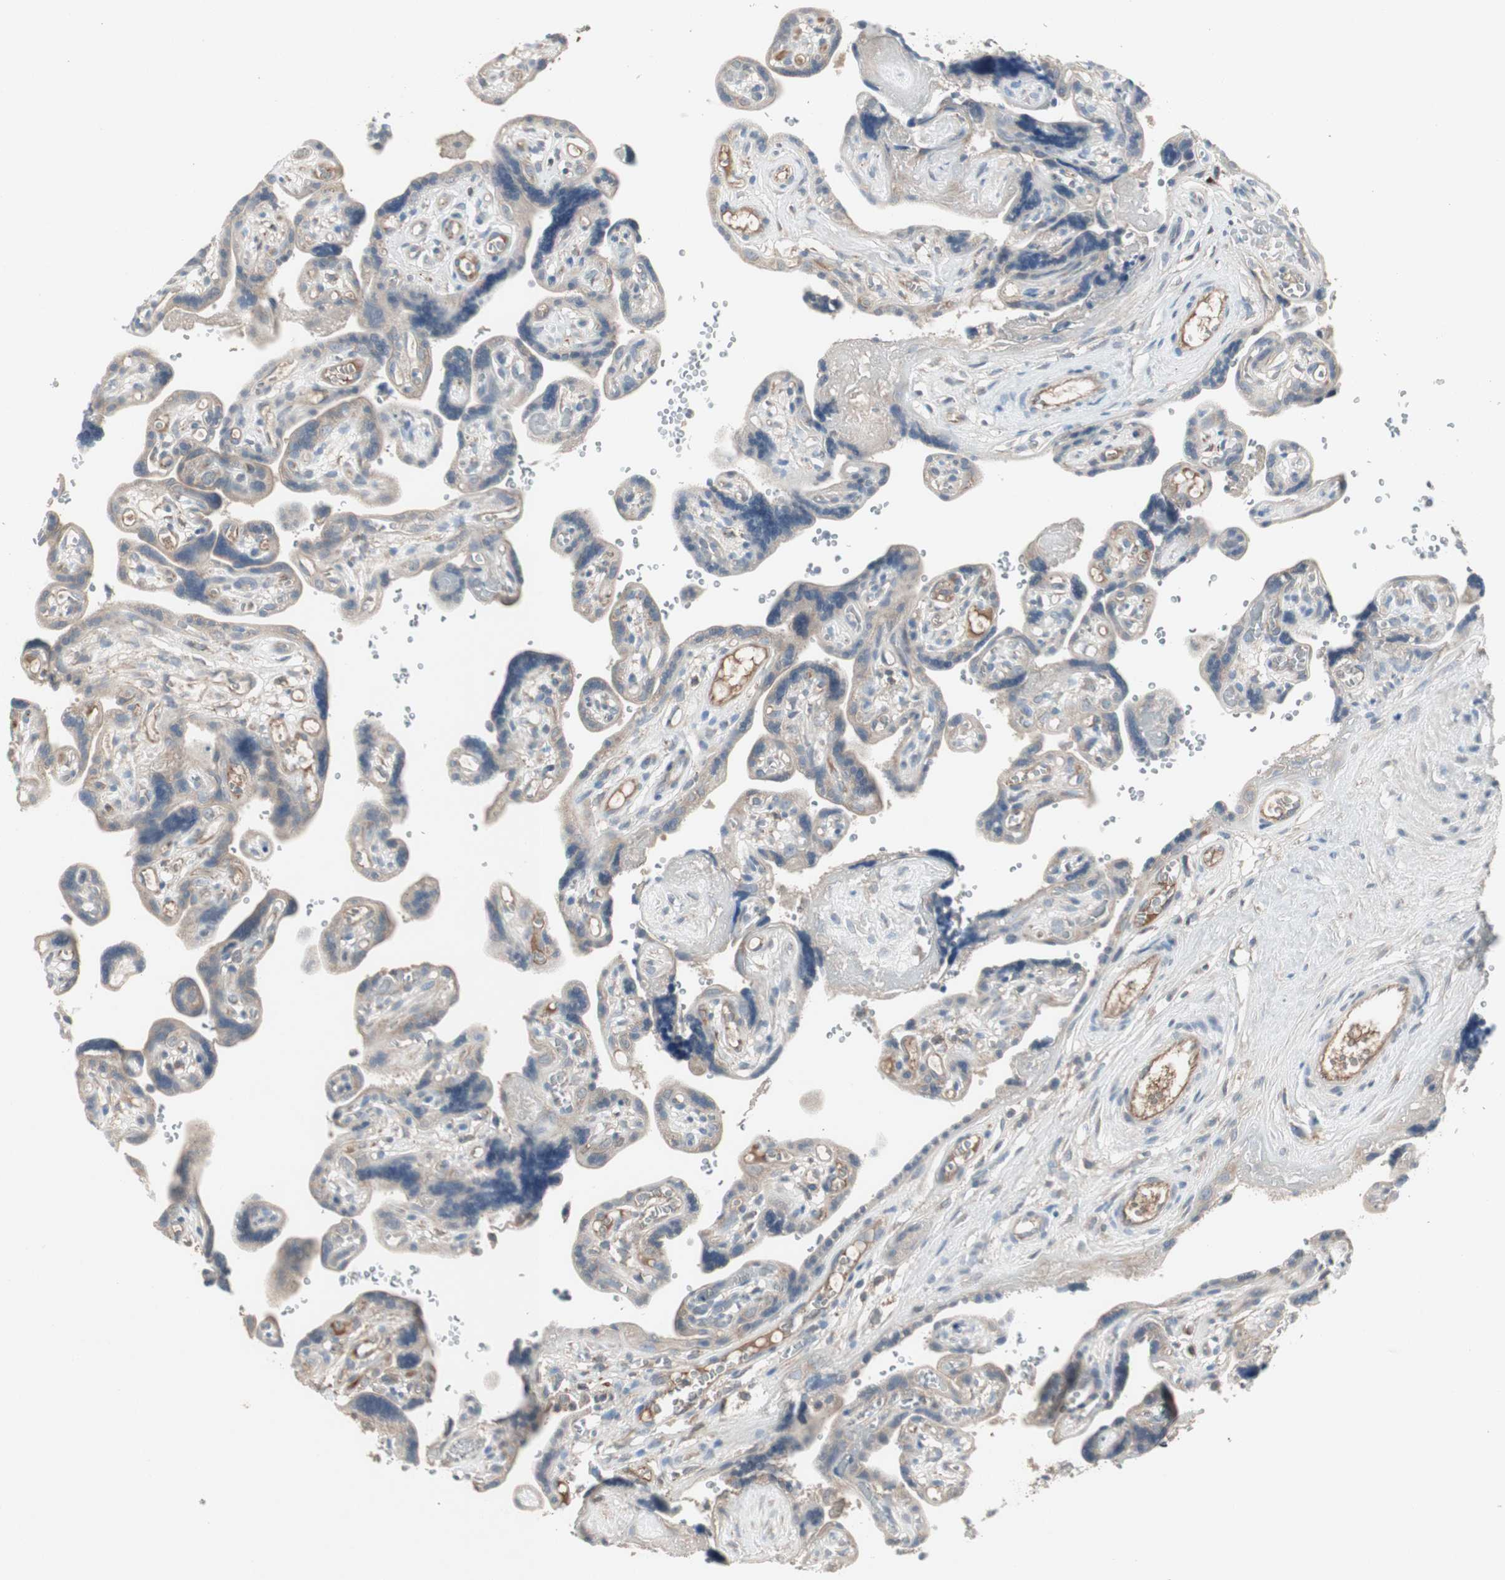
{"staining": {"intensity": "weak", "quantity": "25%-75%", "location": "cytoplasmic/membranous"}, "tissue": "placenta", "cell_type": "Decidual cells", "image_type": "normal", "snomed": [{"axis": "morphology", "description": "Normal tissue, NOS"}, {"axis": "topography", "description": "Placenta"}], "caption": "High-magnification brightfield microscopy of normal placenta stained with DAB (brown) and counterstained with hematoxylin (blue). decidual cells exhibit weak cytoplasmic/membranous positivity is appreciated in about25%-75% of cells. (DAB = brown stain, brightfield microscopy at high magnification).", "gene": "JMJD7", "patient": {"sex": "female", "age": 30}}